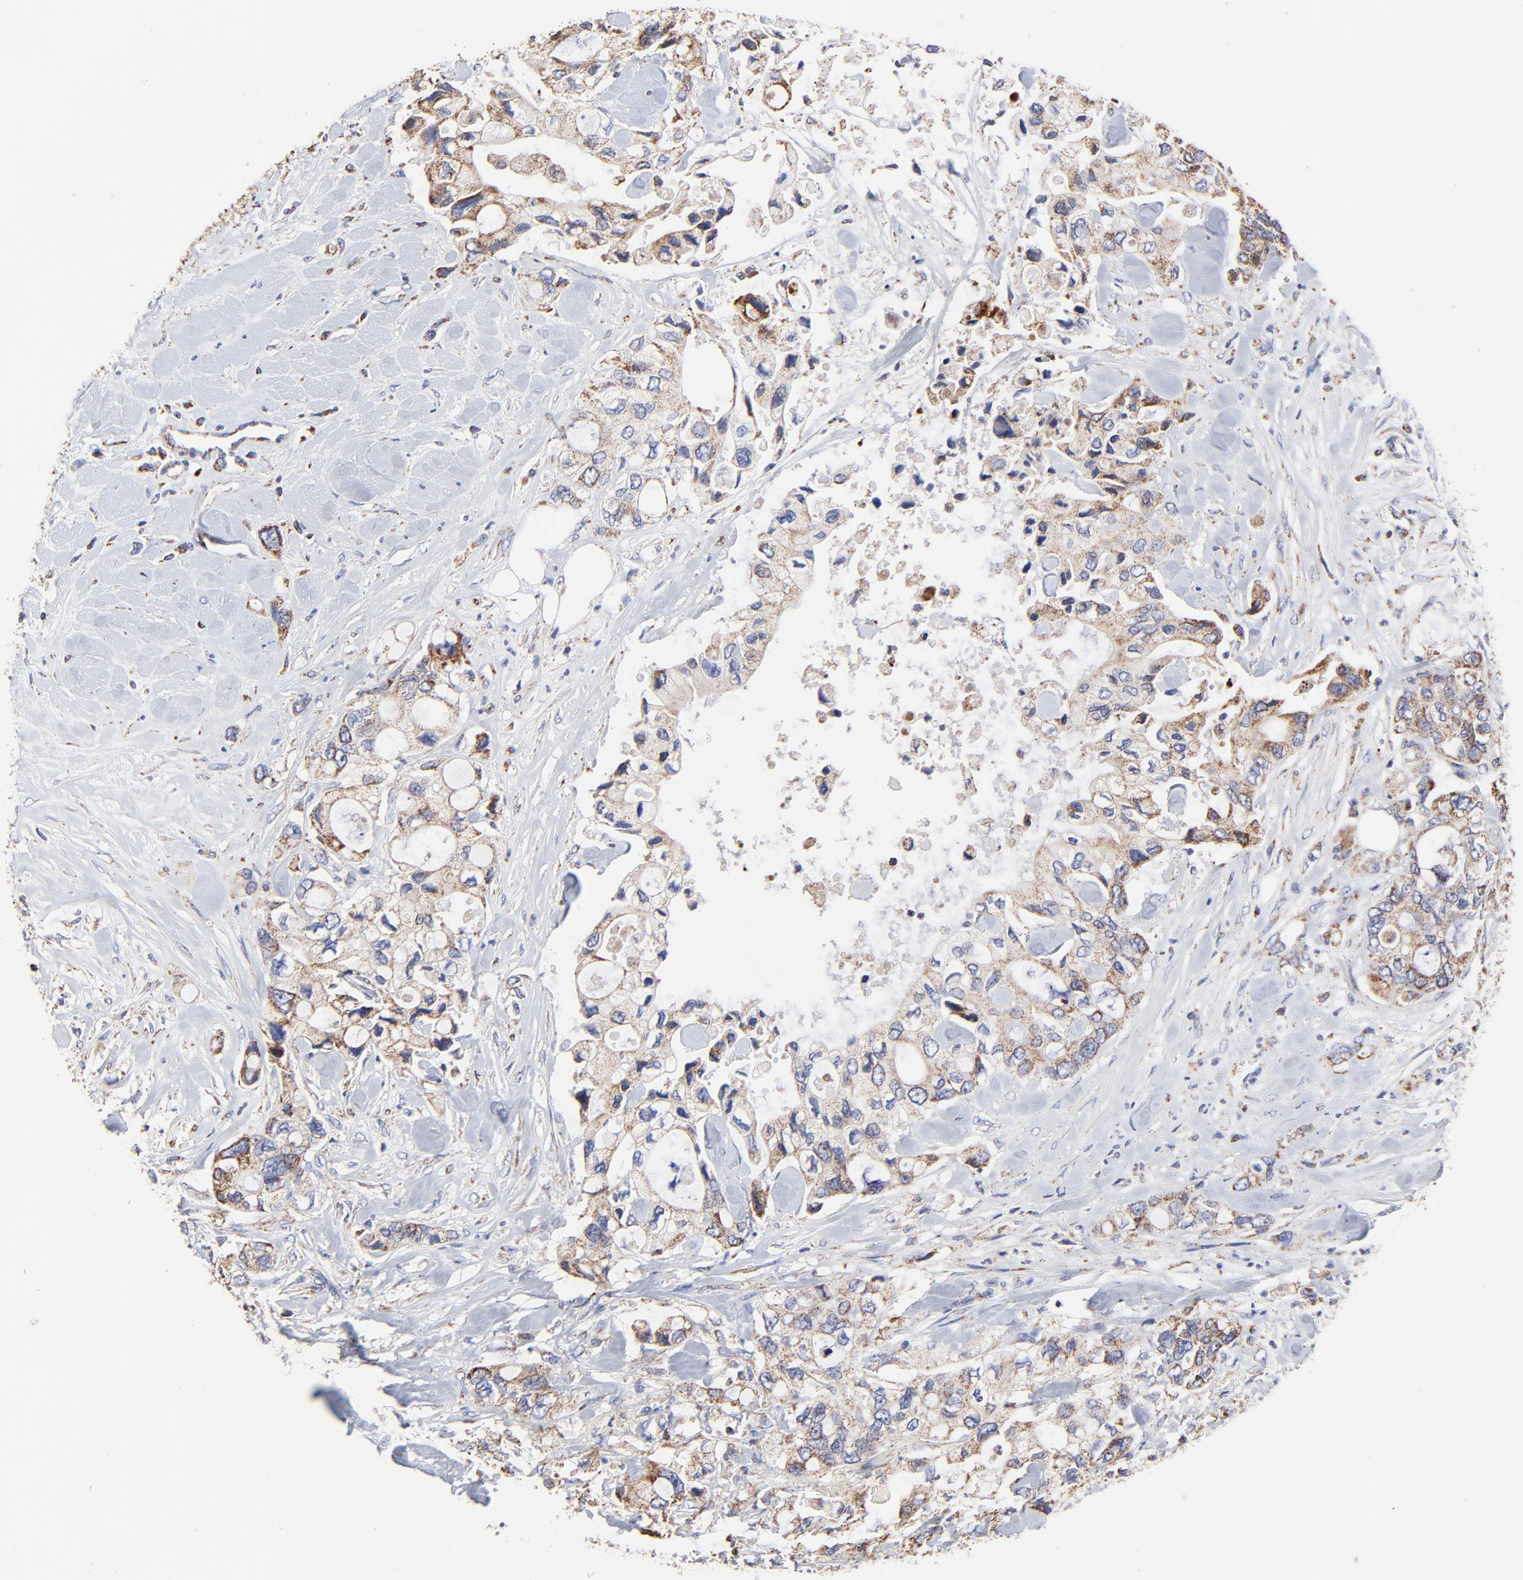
{"staining": {"intensity": "moderate", "quantity": ">75%", "location": "cytoplasmic/membranous"}, "tissue": "pancreatic cancer", "cell_type": "Tumor cells", "image_type": "cancer", "snomed": [{"axis": "morphology", "description": "Adenocarcinoma, NOS"}, {"axis": "topography", "description": "Pancreas"}], "caption": "The photomicrograph exhibits a brown stain indicating the presence of a protein in the cytoplasmic/membranous of tumor cells in pancreatic adenocarcinoma.", "gene": "SSBP1", "patient": {"sex": "male", "age": 70}}